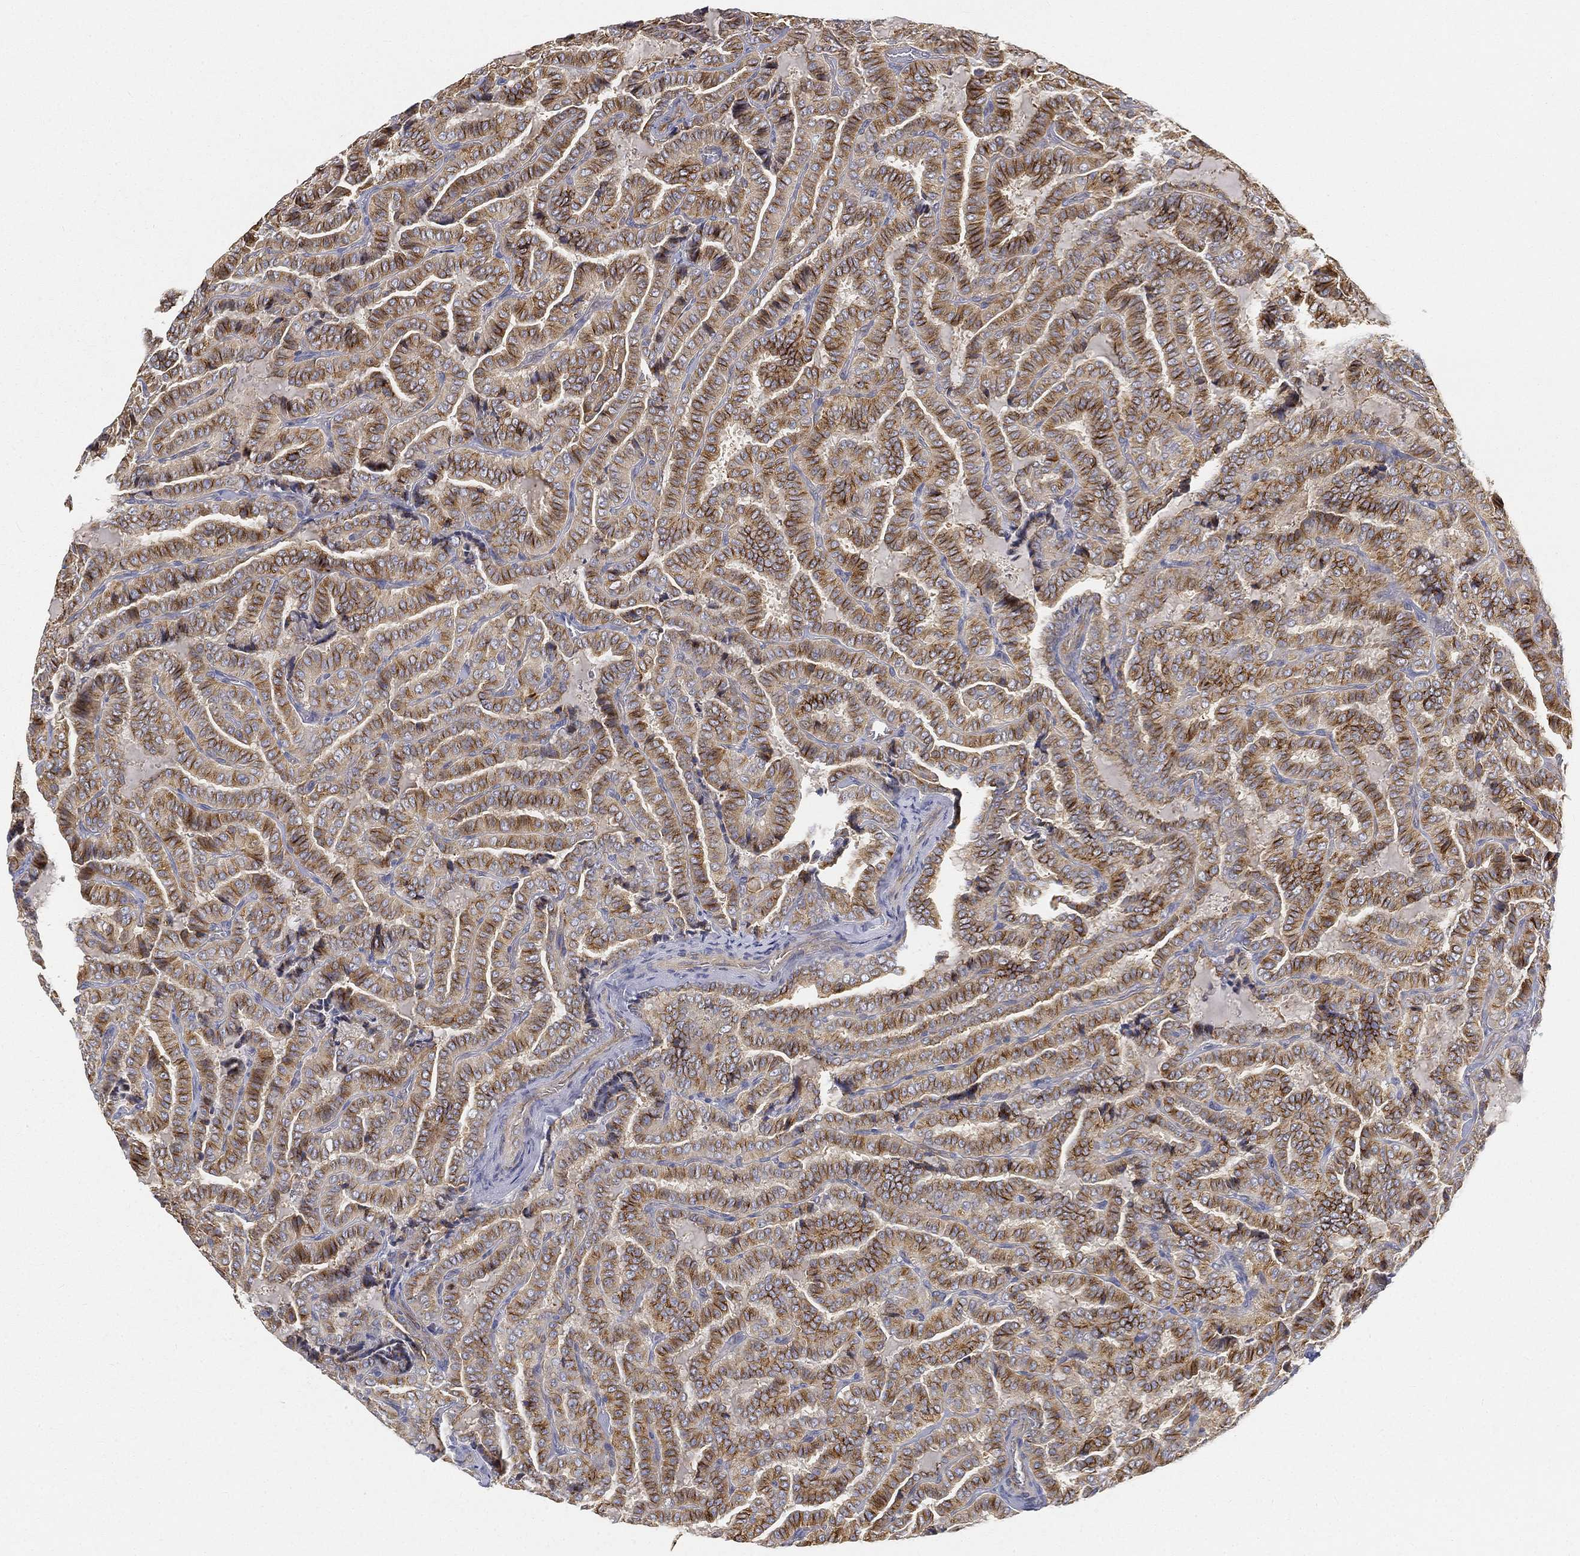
{"staining": {"intensity": "strong", "quantity": "25%-75%", "location": "cytoplasmic/membranous"}, "tissue": "thyroid cancer", "cell_type": "Tumor cells", "image_type": "cancer", "snomed": [{"axis": "morphology", "description": "Papillary adenocarcinoma, NOS"}, {"axis": "topography", "description": "Thyroid gland"}], "caption": "Immunohistochemical staining of thyroid cancer (papillary adenocarcinoma) reveals strong cytoplasmic/membranous protein positivity in about 25%-75% of tumor cells. The staining was performed using DAB (3,3'-diaminobenzidine), with brown indicating positive protein expression. Nuclei are stained blue with hematoxylin.", "gene": "TMEM25", "patient": {"sex": "female", "age": 39}}